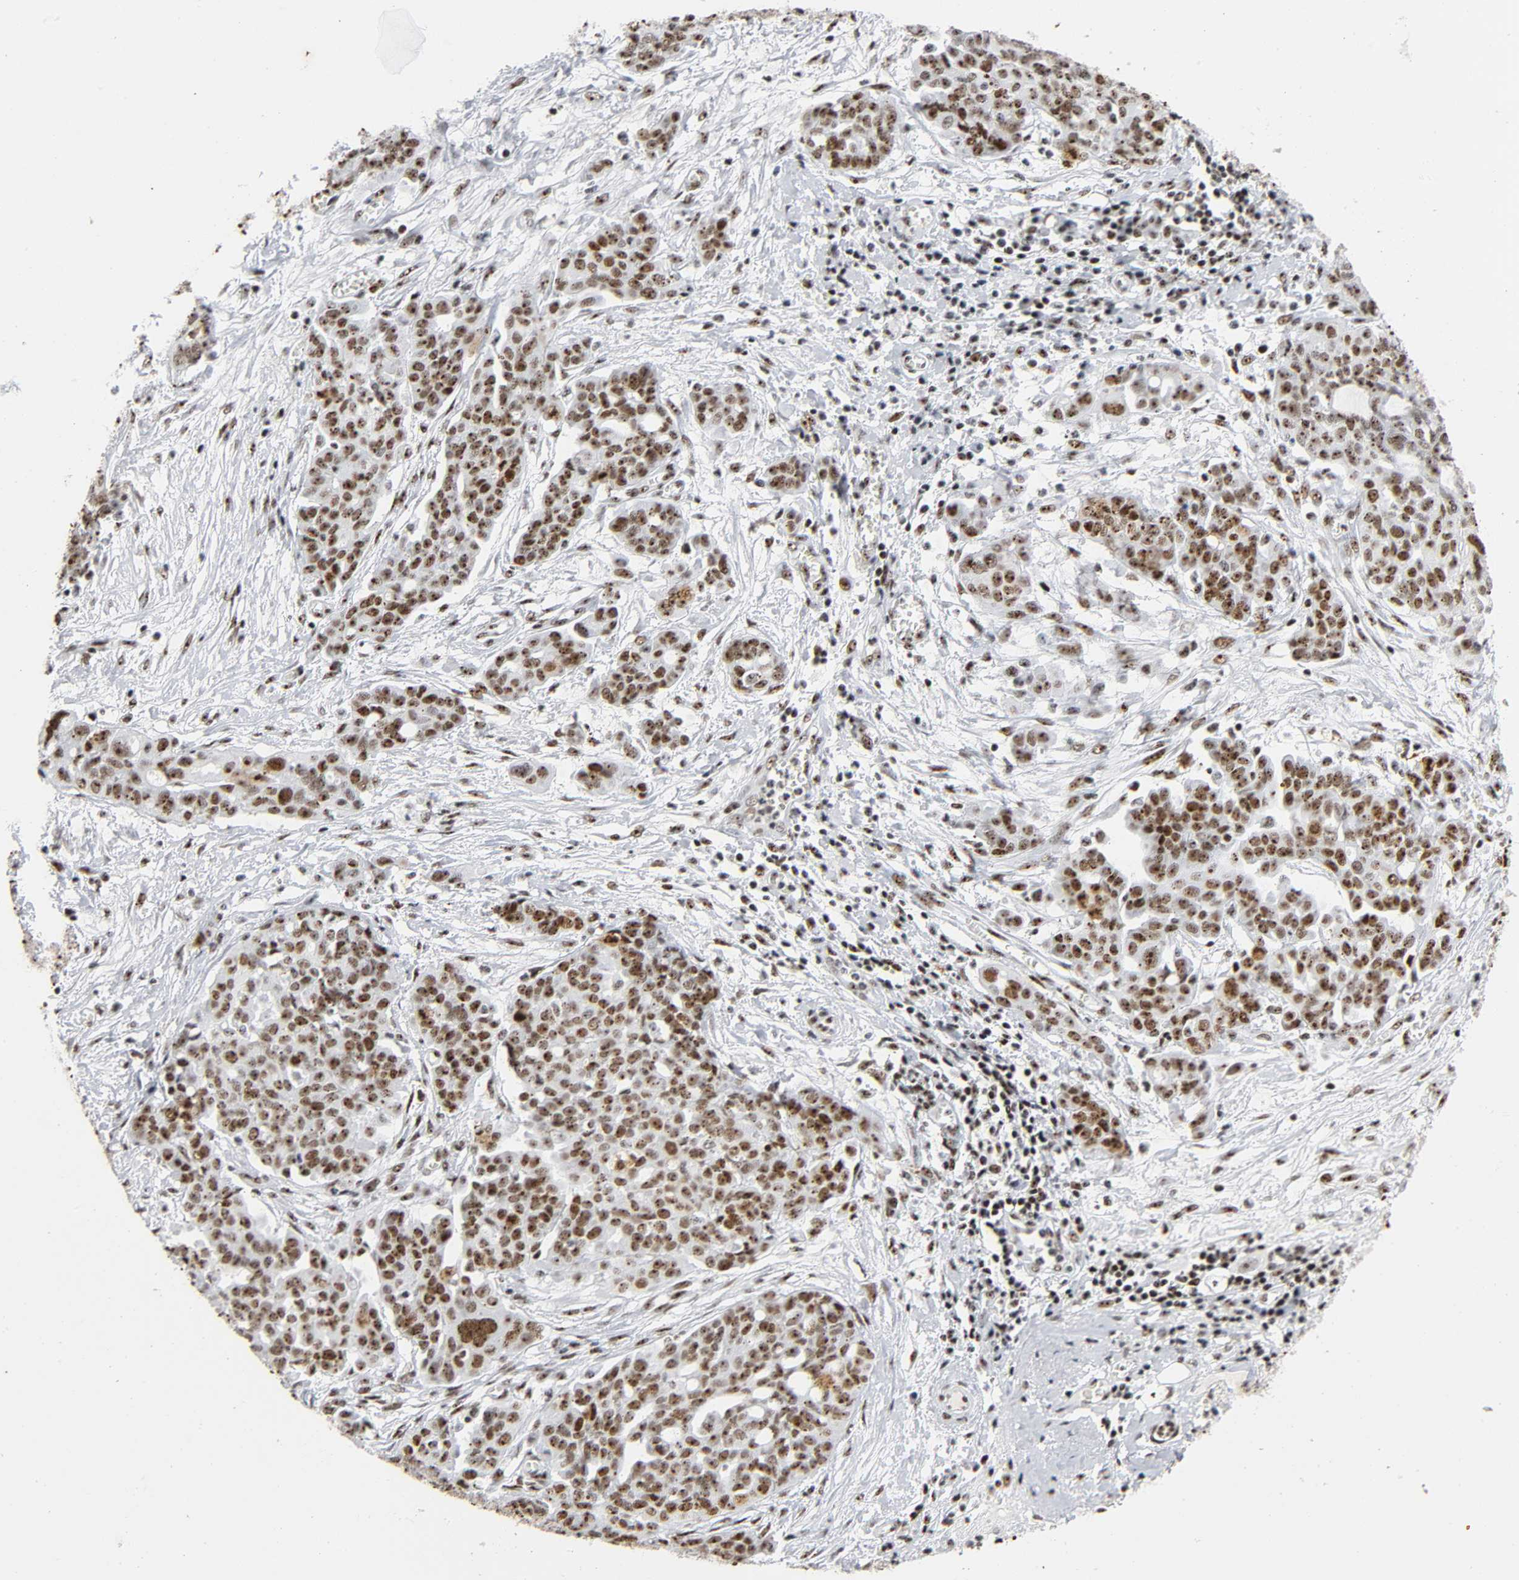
{"staining": {"intensity": "strong", "quantity": ">75%", "location": "nuclear"}, "tissue": "ovarian cancer", "cell_type": "Tumor cells", "image_type": "cancer", "snomed": [{"axis": "morphology", "description": "Cystadenocarcinoma, serous, NOS"}, {"axis": "topography", "description": "Soft tissue"}, {"axis": "topography", "description": "Ovary"}], "caption": "Strong nuclear expression for a protein is identified in about >75% of tumor cells of ovarian cancer (serous cystadenocarcinoma) using immunohistochemistry (IHC).", "gene": "UBTF", "patient": {"sex": "female", "age": 57}}